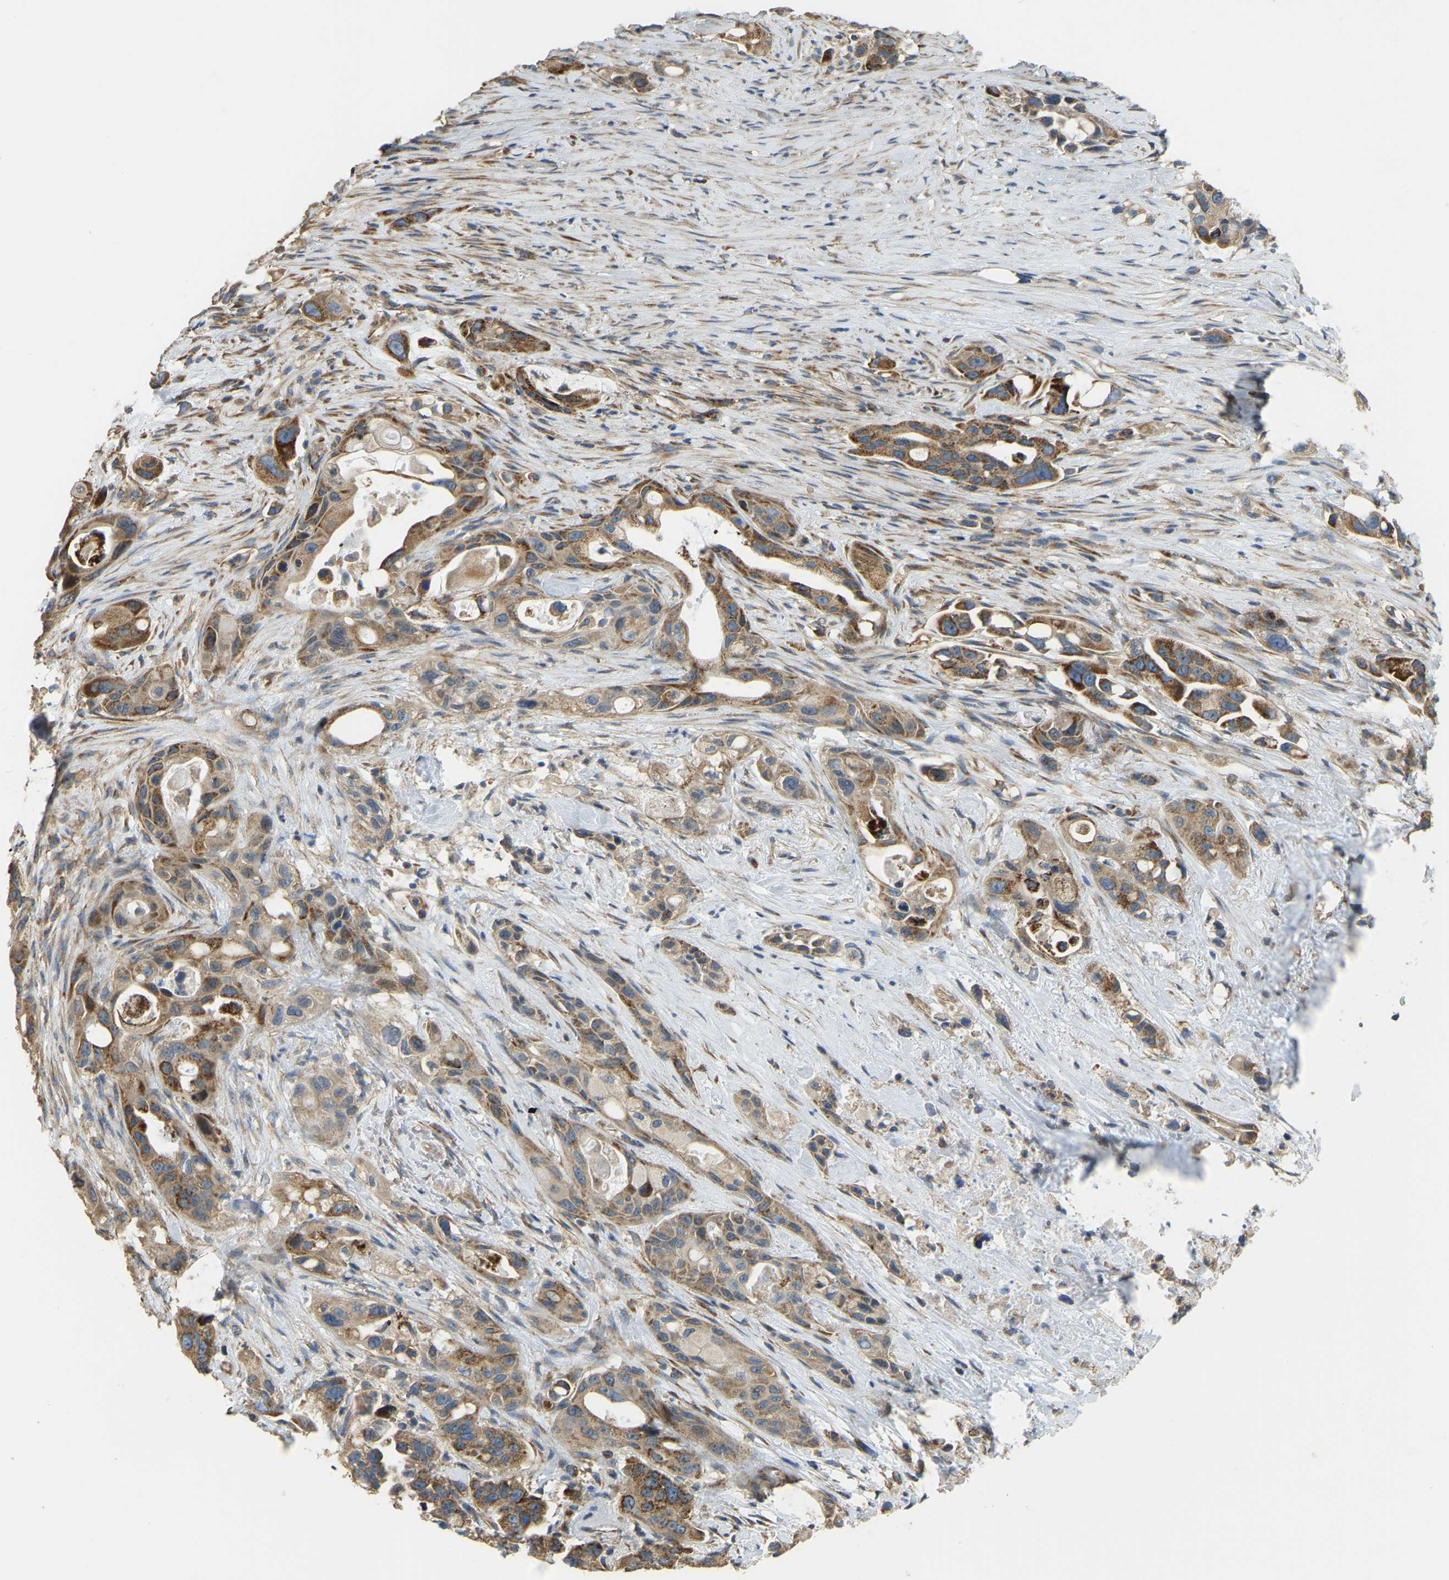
{"staining": {"intensity": "moderate", "quantity": ">75%", "location": "cytoplasmic/membranous"}, "tissue": "pancreatic cancer", "cell_type": "Tumor cells", "image_type": "cancer", "snomed": [{"axis": "morphology", "description": "Adenocarcinoma, NOS"}, {"axis": "topography", "description": "Pancreas"}], "caption": "A medium amount of moderate cytoplasmic/membranous staining is identified in about >75% of tumor cells in adenocarcinoma (pancreatic) tissue.", "gene": "PSMD7", "patient": {"sex": "male", "age": 53}}